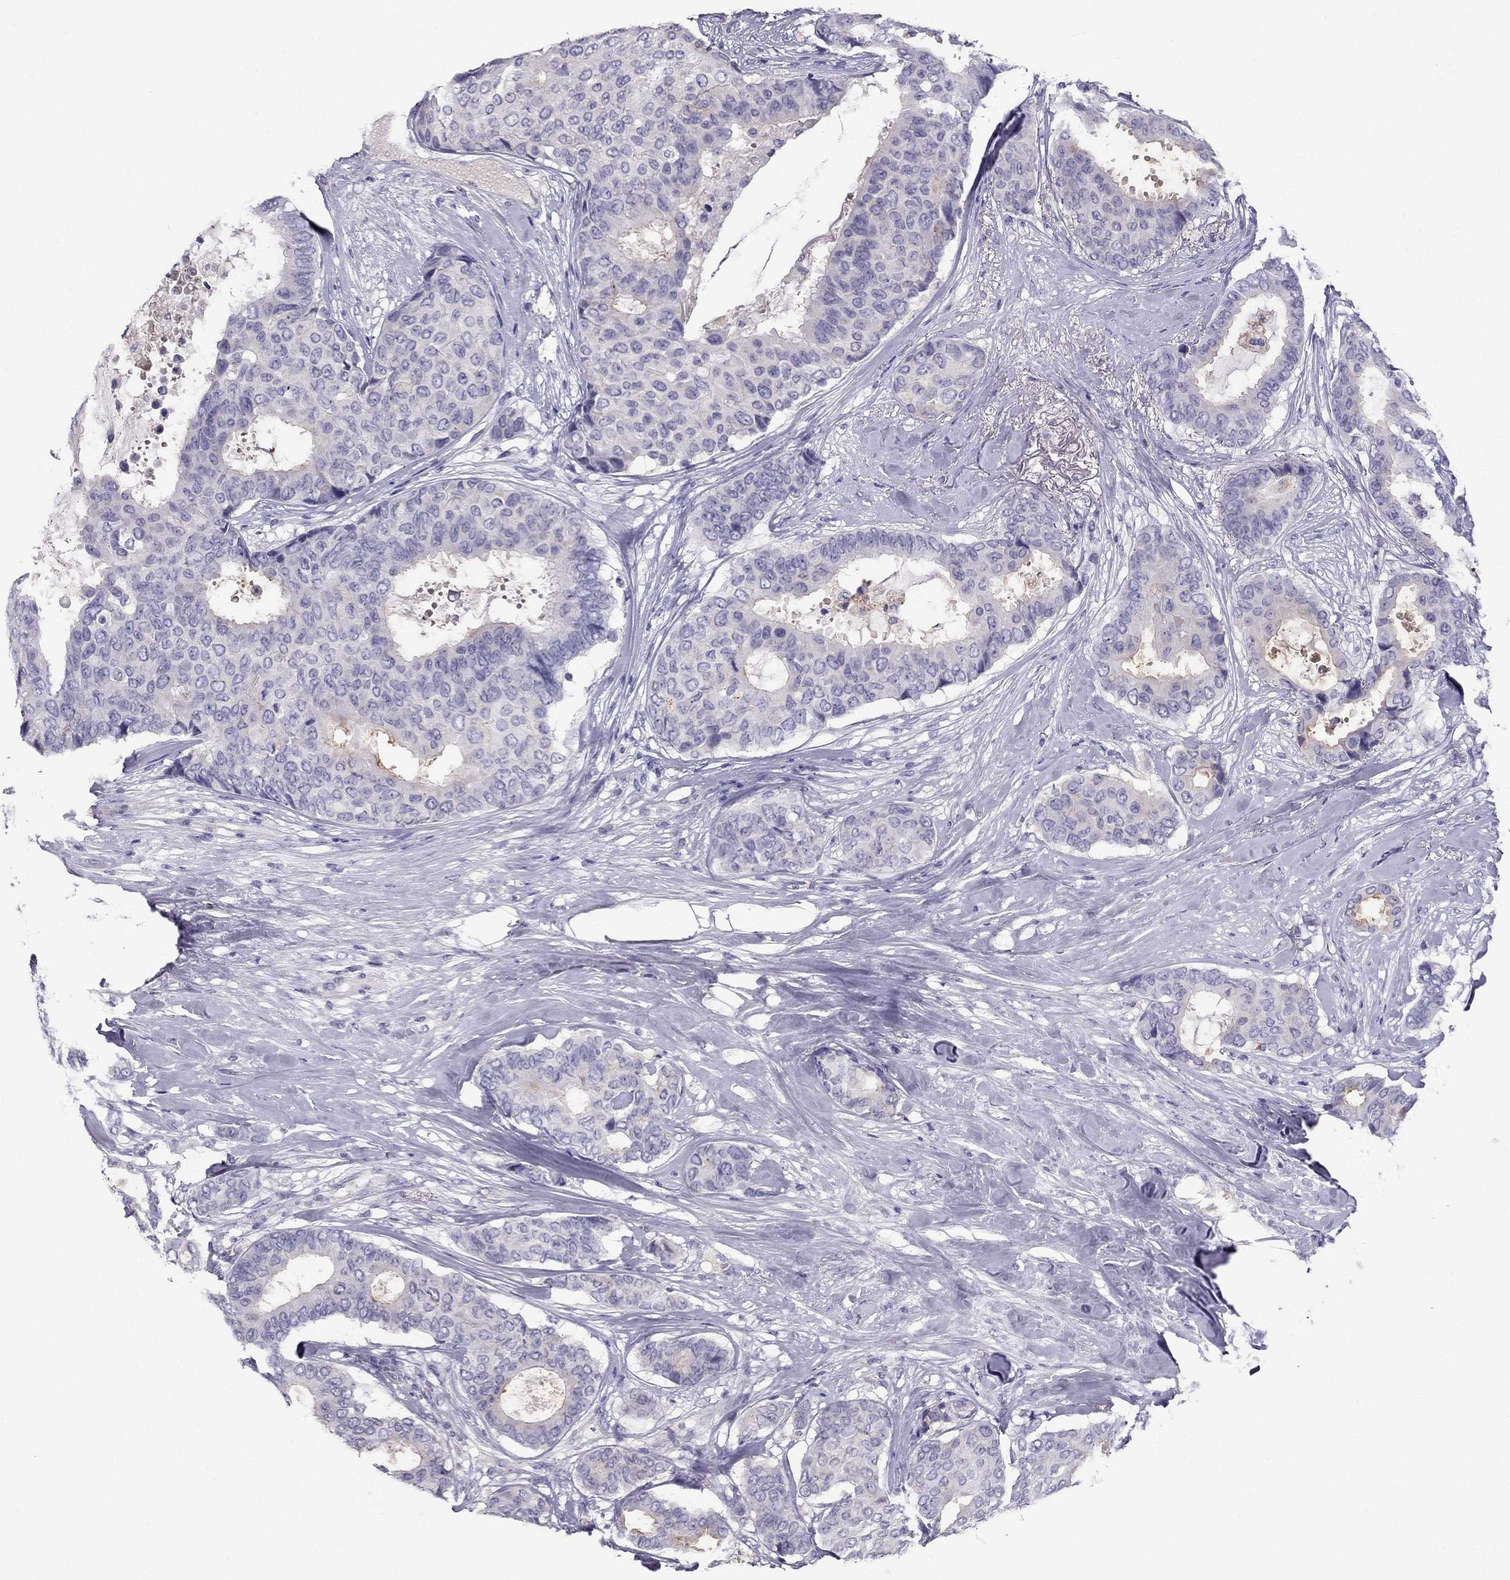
{"staining": {"intensity": "negative", "quantity": "none", "location": "none"}, "tissue": "breast cancer", "cell_type": "Tumor cells", "image_type": "cancer", "snomed": [{"axis": "morphology", "description": "Duct carcinoma"}, {"axis": "topography", "description": "Breast"}], "caption": "An IHC histopathology image of breast invasive ductal carcinoma is shown. There is no staining in tumor cells of breast invasive ductal carcinoma.", "gene": "STOML3", "patient": {"sex": "female", "age": 75}}